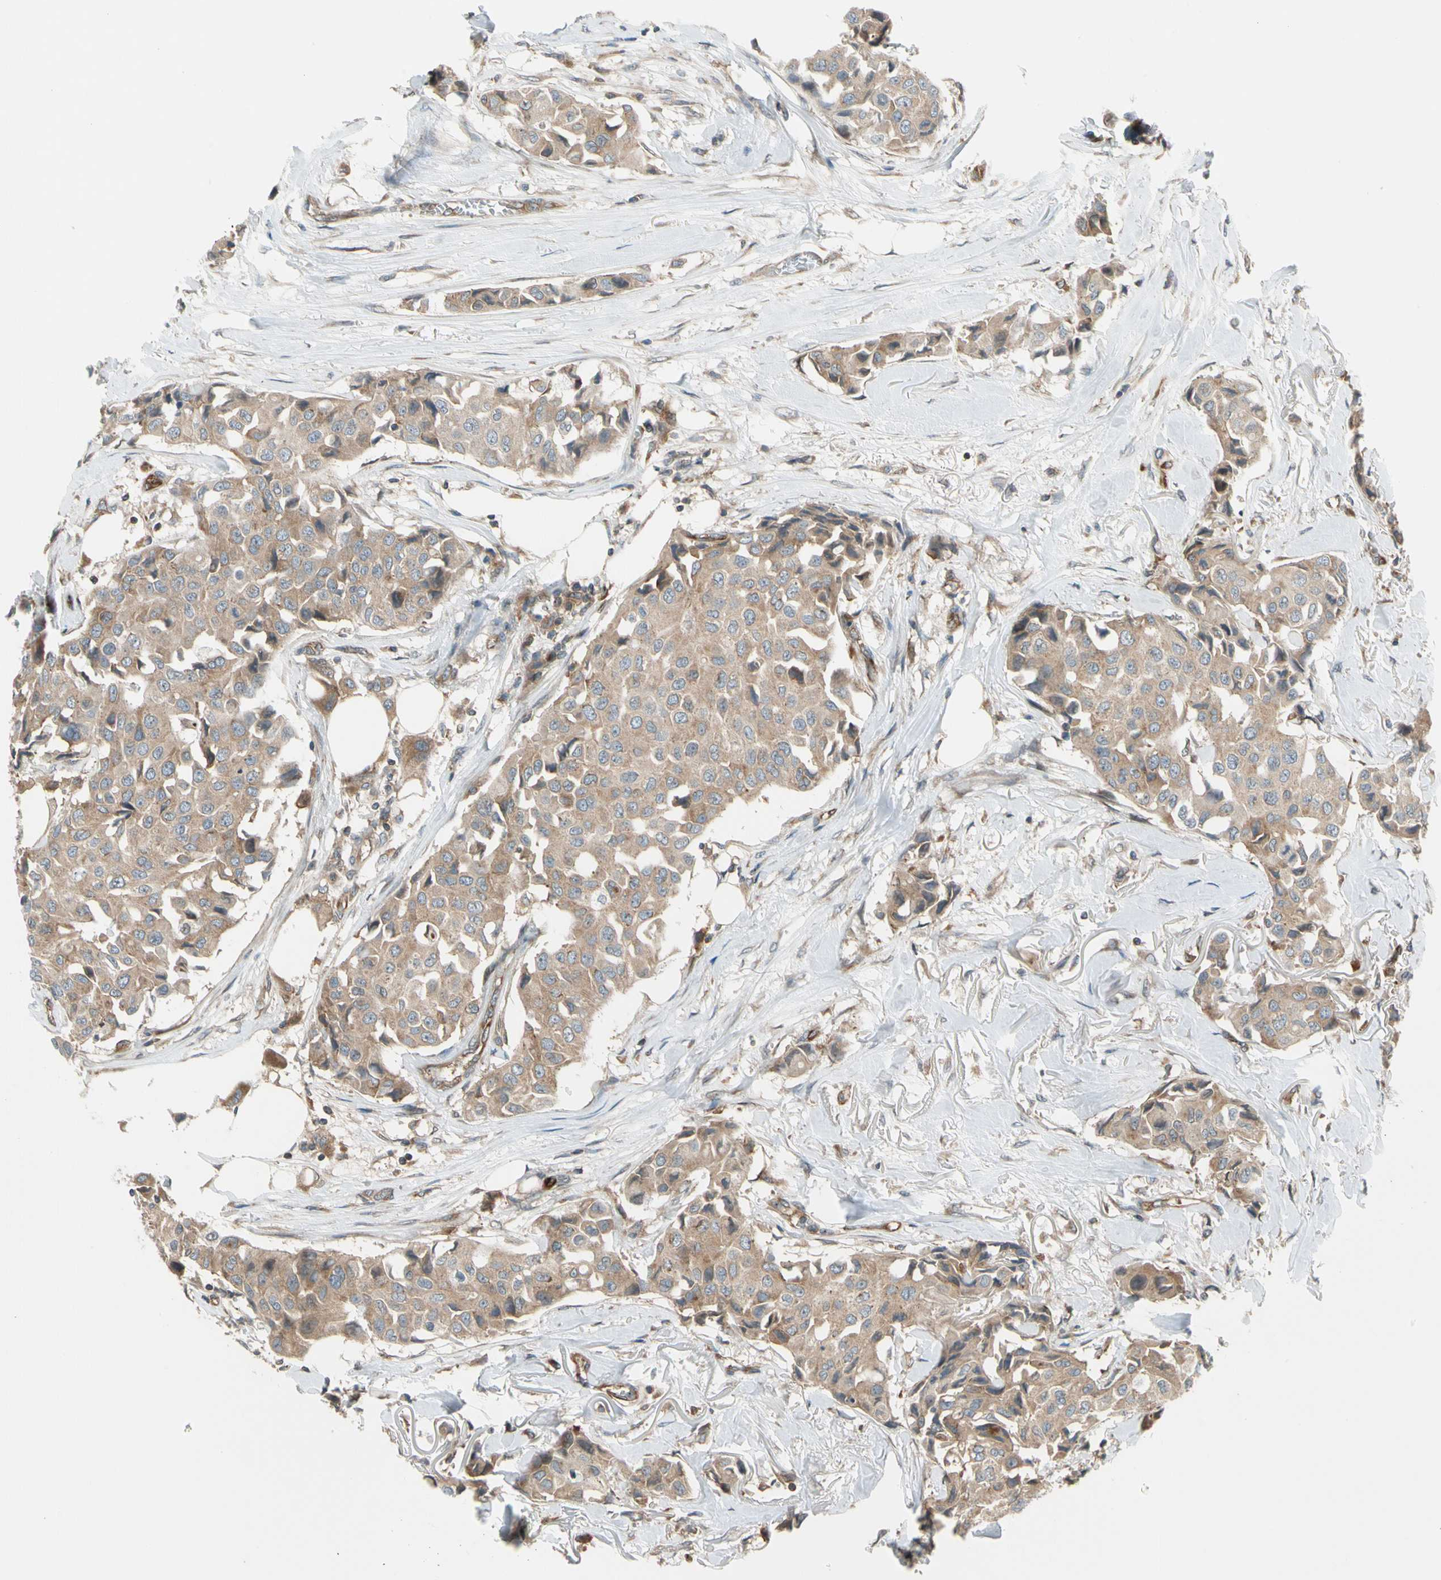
{"staining": {"intensity": "weak", "quantity": ">75%", "location": "cytoplasmic/membranous"}, "tissue": "breast cancer", "cell_type": "Tumor cells", "image_type": "cancer", "snomed": [{"axis": "morphology", "description": "Duct carcinoma"}, {"axis": "topography", "description": "Breast"}], "caption": "About >75% of tumor cells in breast cancer display weak cytoplasmic/membranous protein expression as visualized by brown immunohistochemical staining.", "gene": "TRIO", "patient": {"sex": "female", "age": 80}}